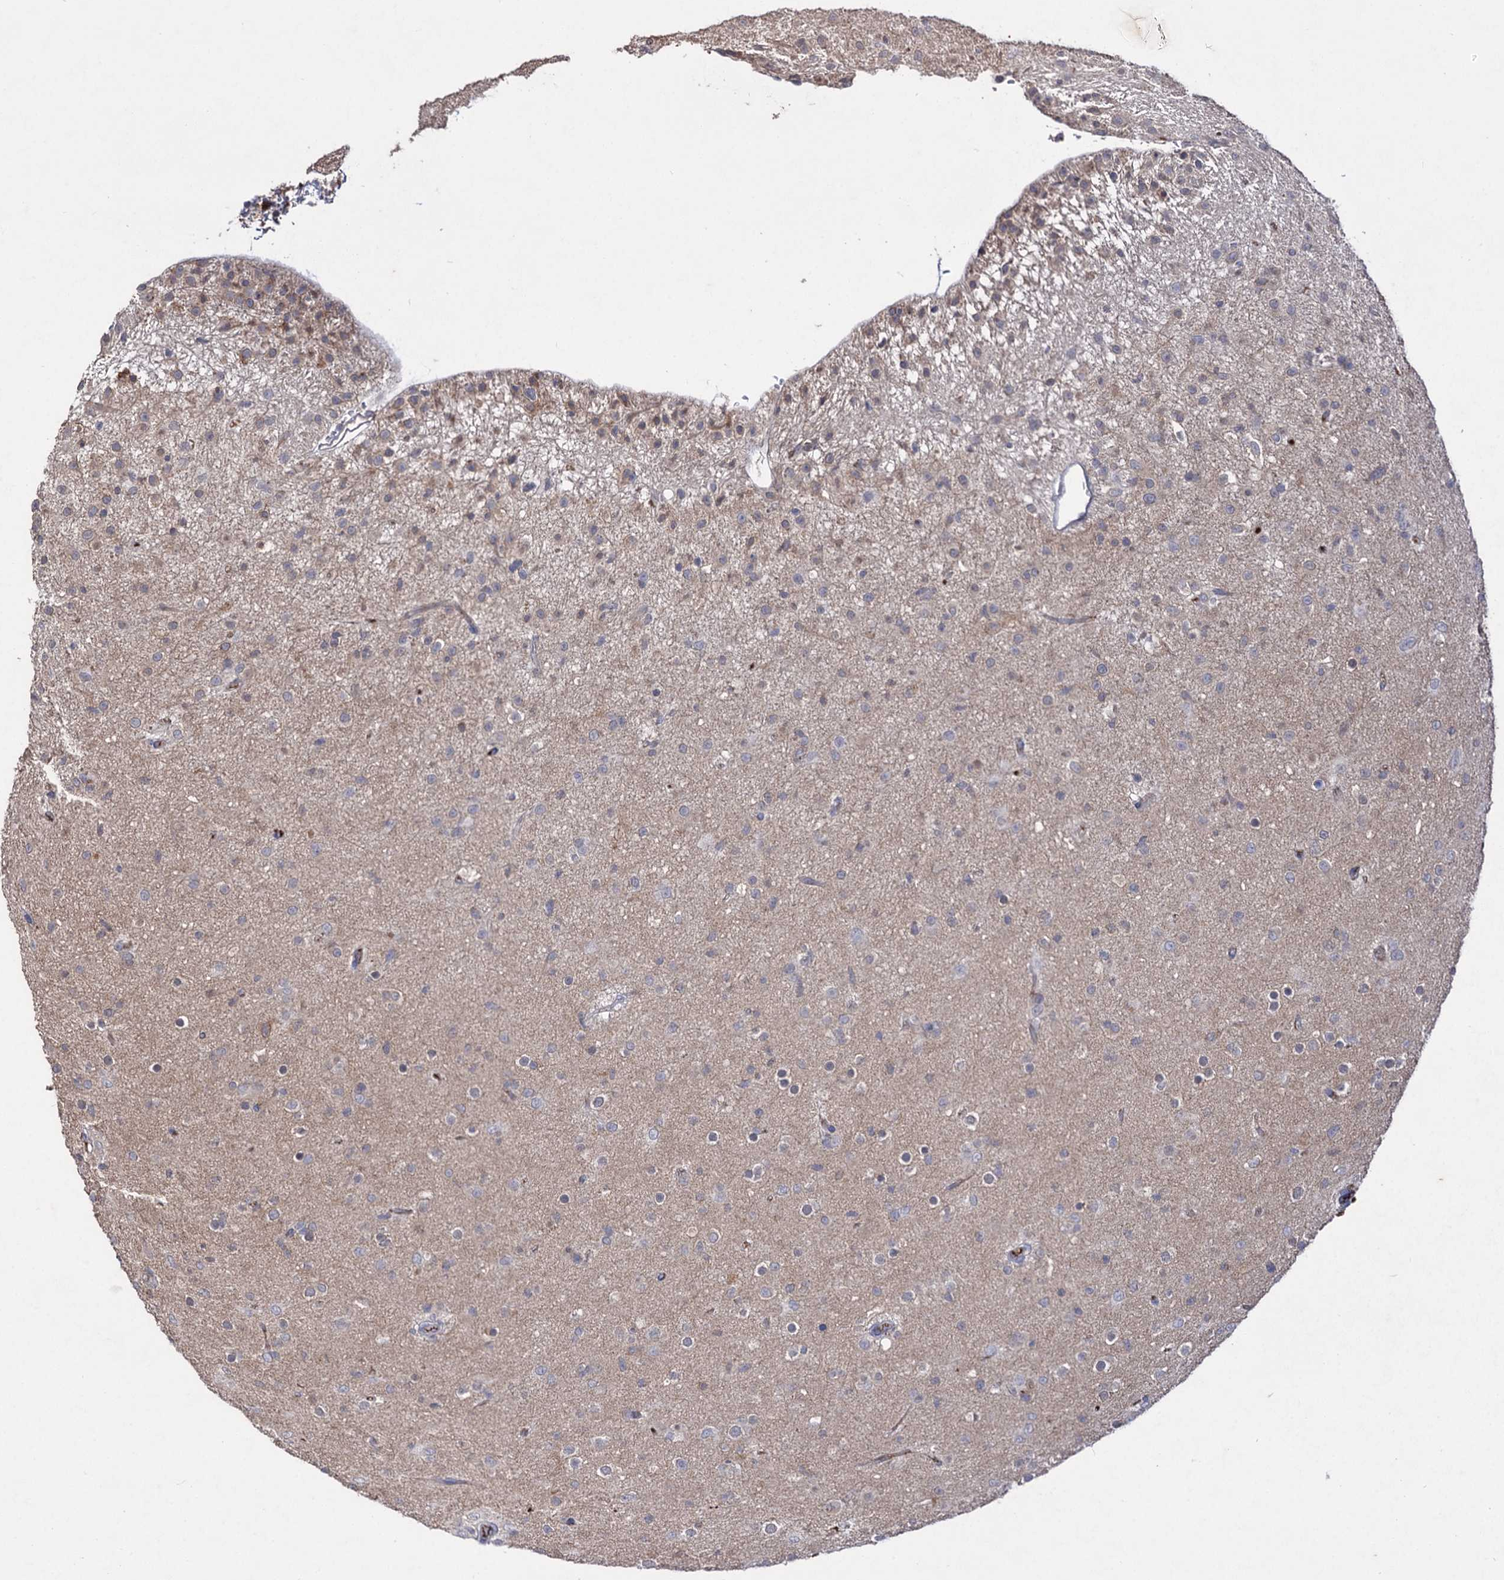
{"staining": {"intensity": "negative", "quantity": "none", "location": "none"}, "tissue": "glioma", "cell_type": "Tumor cells", "image_type": "cancer", "snomed": [{"axis": "morphology", "description": "Glioma, malignant, Low grade"}, {"axis": "topography", "description": "Brain"}], "caption": "Tumor cells are negative for brown protein staining in low-grade glioma (malignant).", "gene": "ARFIP2", "patient": {"sex": "male", "age": 65}}